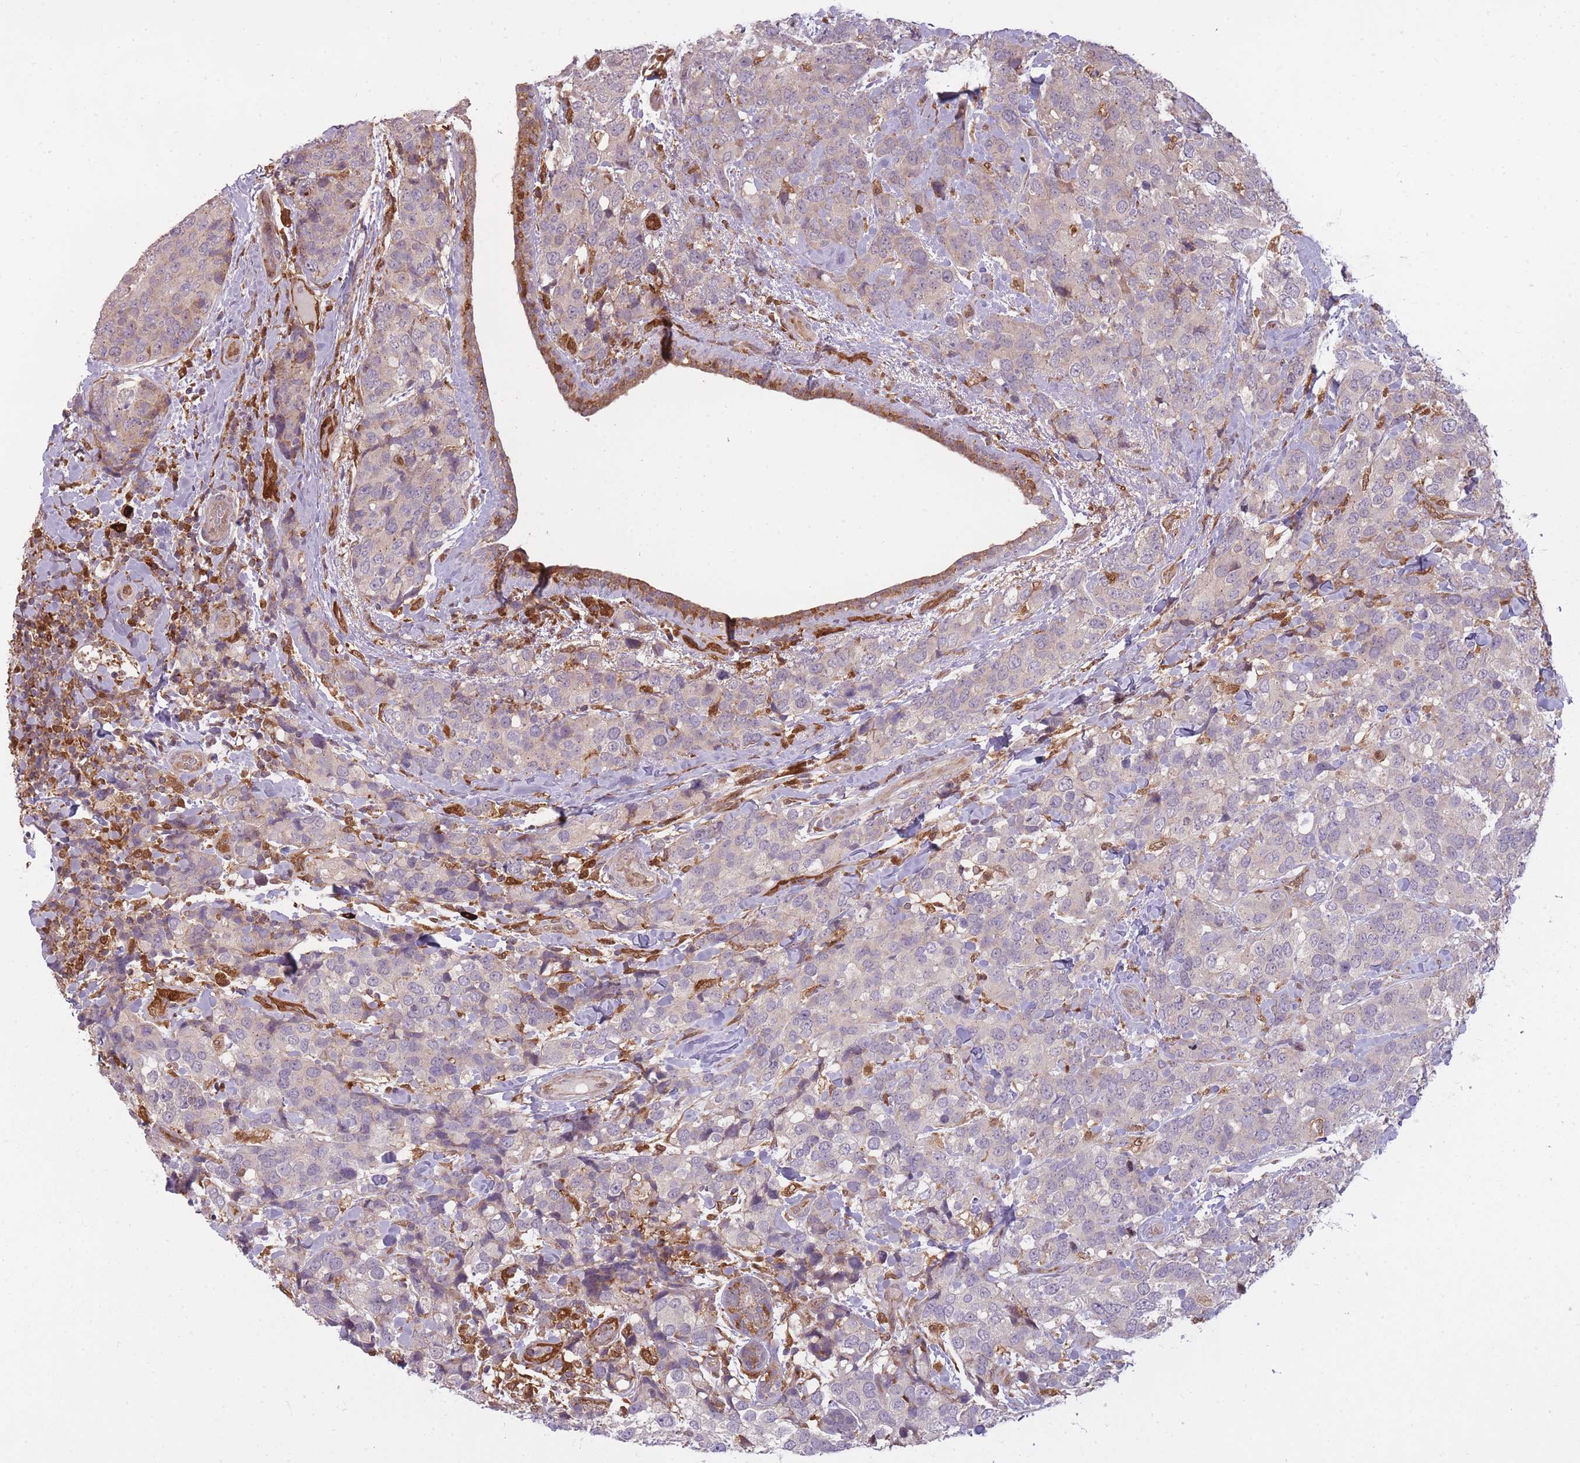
{"staining": {"intensity": "weak", "quantity": "<25%", "location": "cytoplasmic/membranous"}, "tissue": "breast cancer", "cell_type": "Tumor cells", "image_type": "cancer", "snomed": [{"axis": "morphology", "description": "Lobular carcinoma"}, {"axis": "topography", "description": "Breast"}], "caption": "Tumor cells are negative for brown protein staining in breast cancer.", "gene": "LGALS9", "patient": {"sex": "female", "age": 59}}